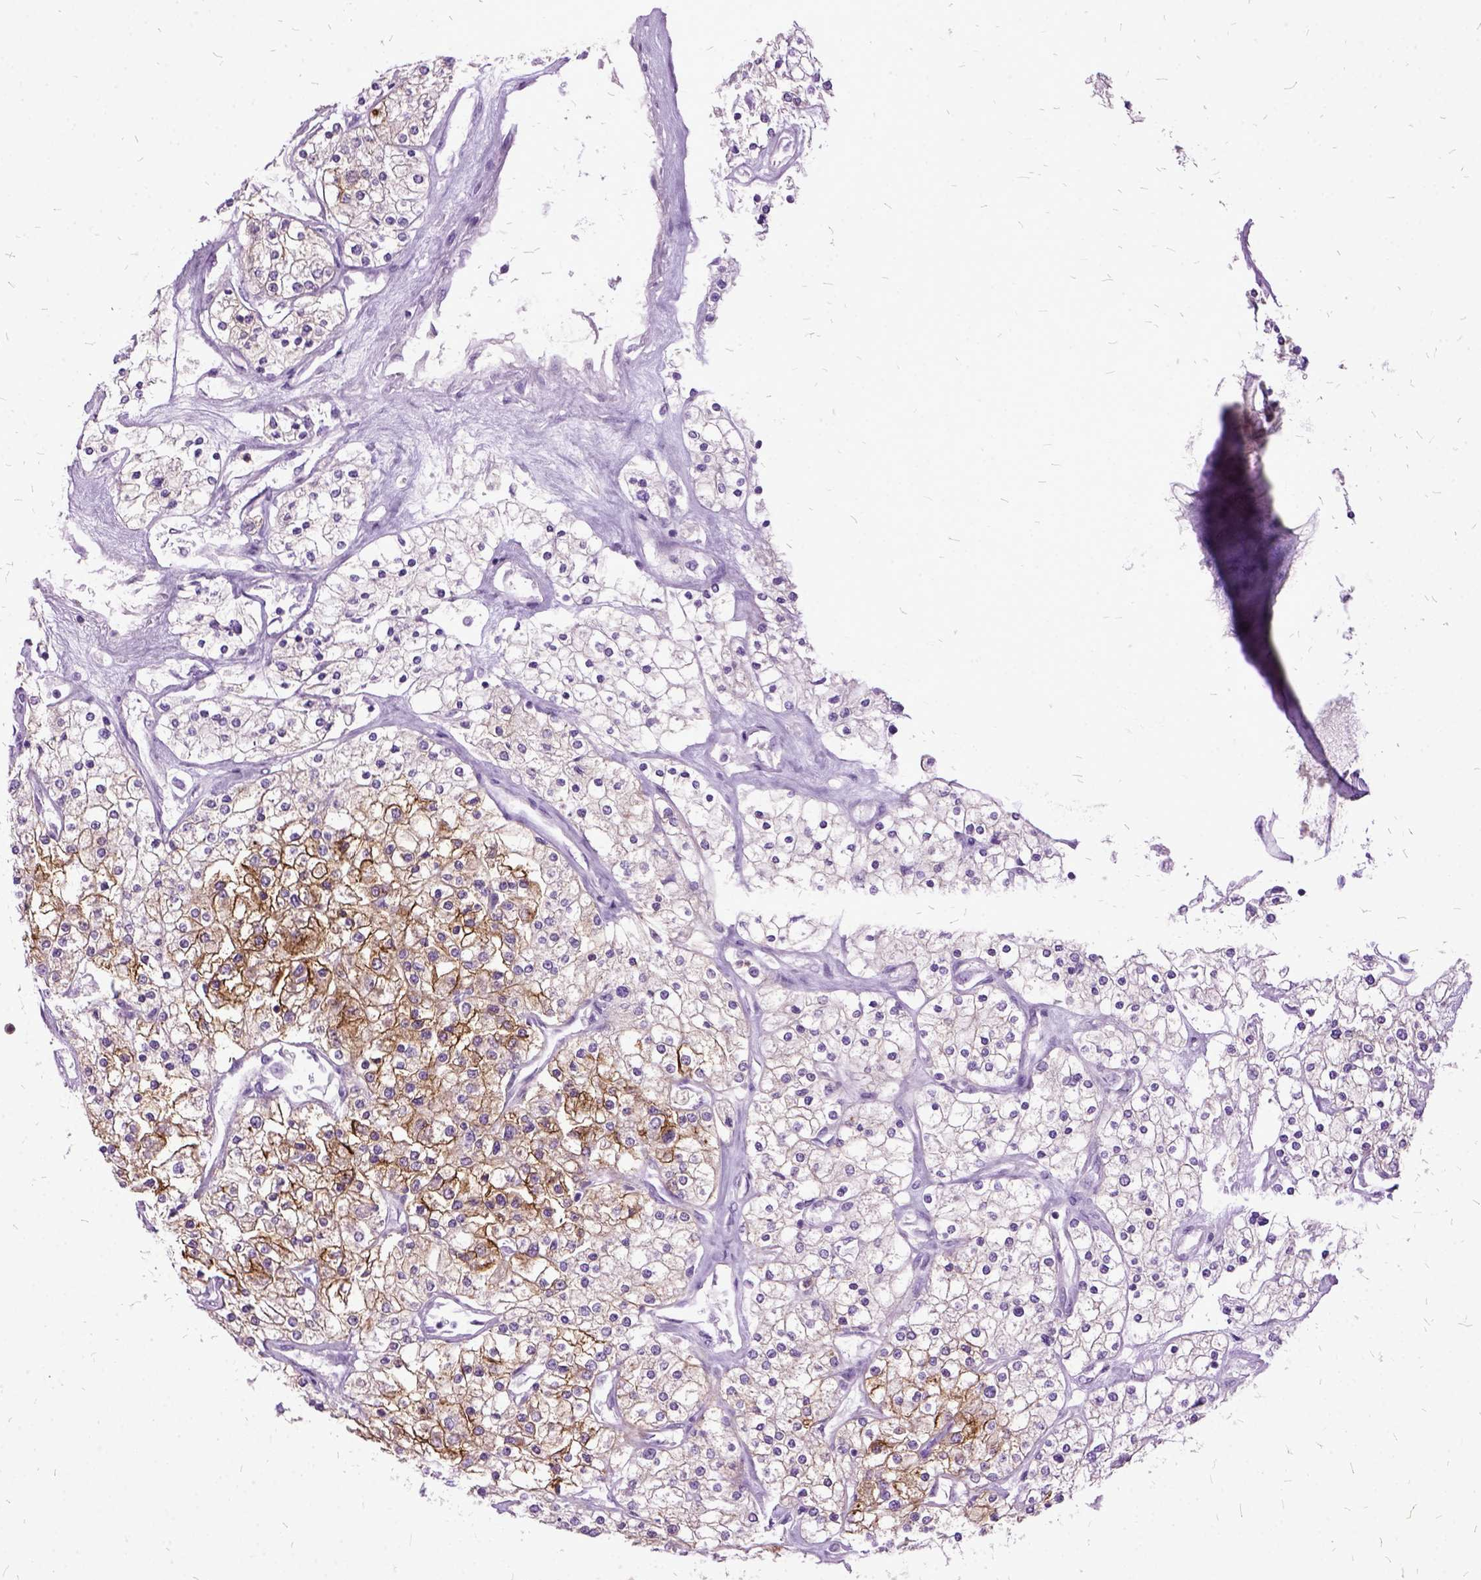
{"staining": {"intensity": "strong", "quantity": "<25%", "location": "cytoplasmic/membranous"}, "tissue": "renal cancer", "cell_type": "Tumor cells", "image_type": "cancer", "snomed": [{"axis": "morphology", "description": "Adenocarcinoma, NOS"}, {"axis": "topography", "description": "Kidney"}], "caption": "Immunohistochemical staining of renal cancer (adenocarcinoma) reveals medium levels of strong cytoplasmic/membranous expression in about <25% of tumor cells.", "gene": "MME", "patient": {"sex": "male", "age": 80}}